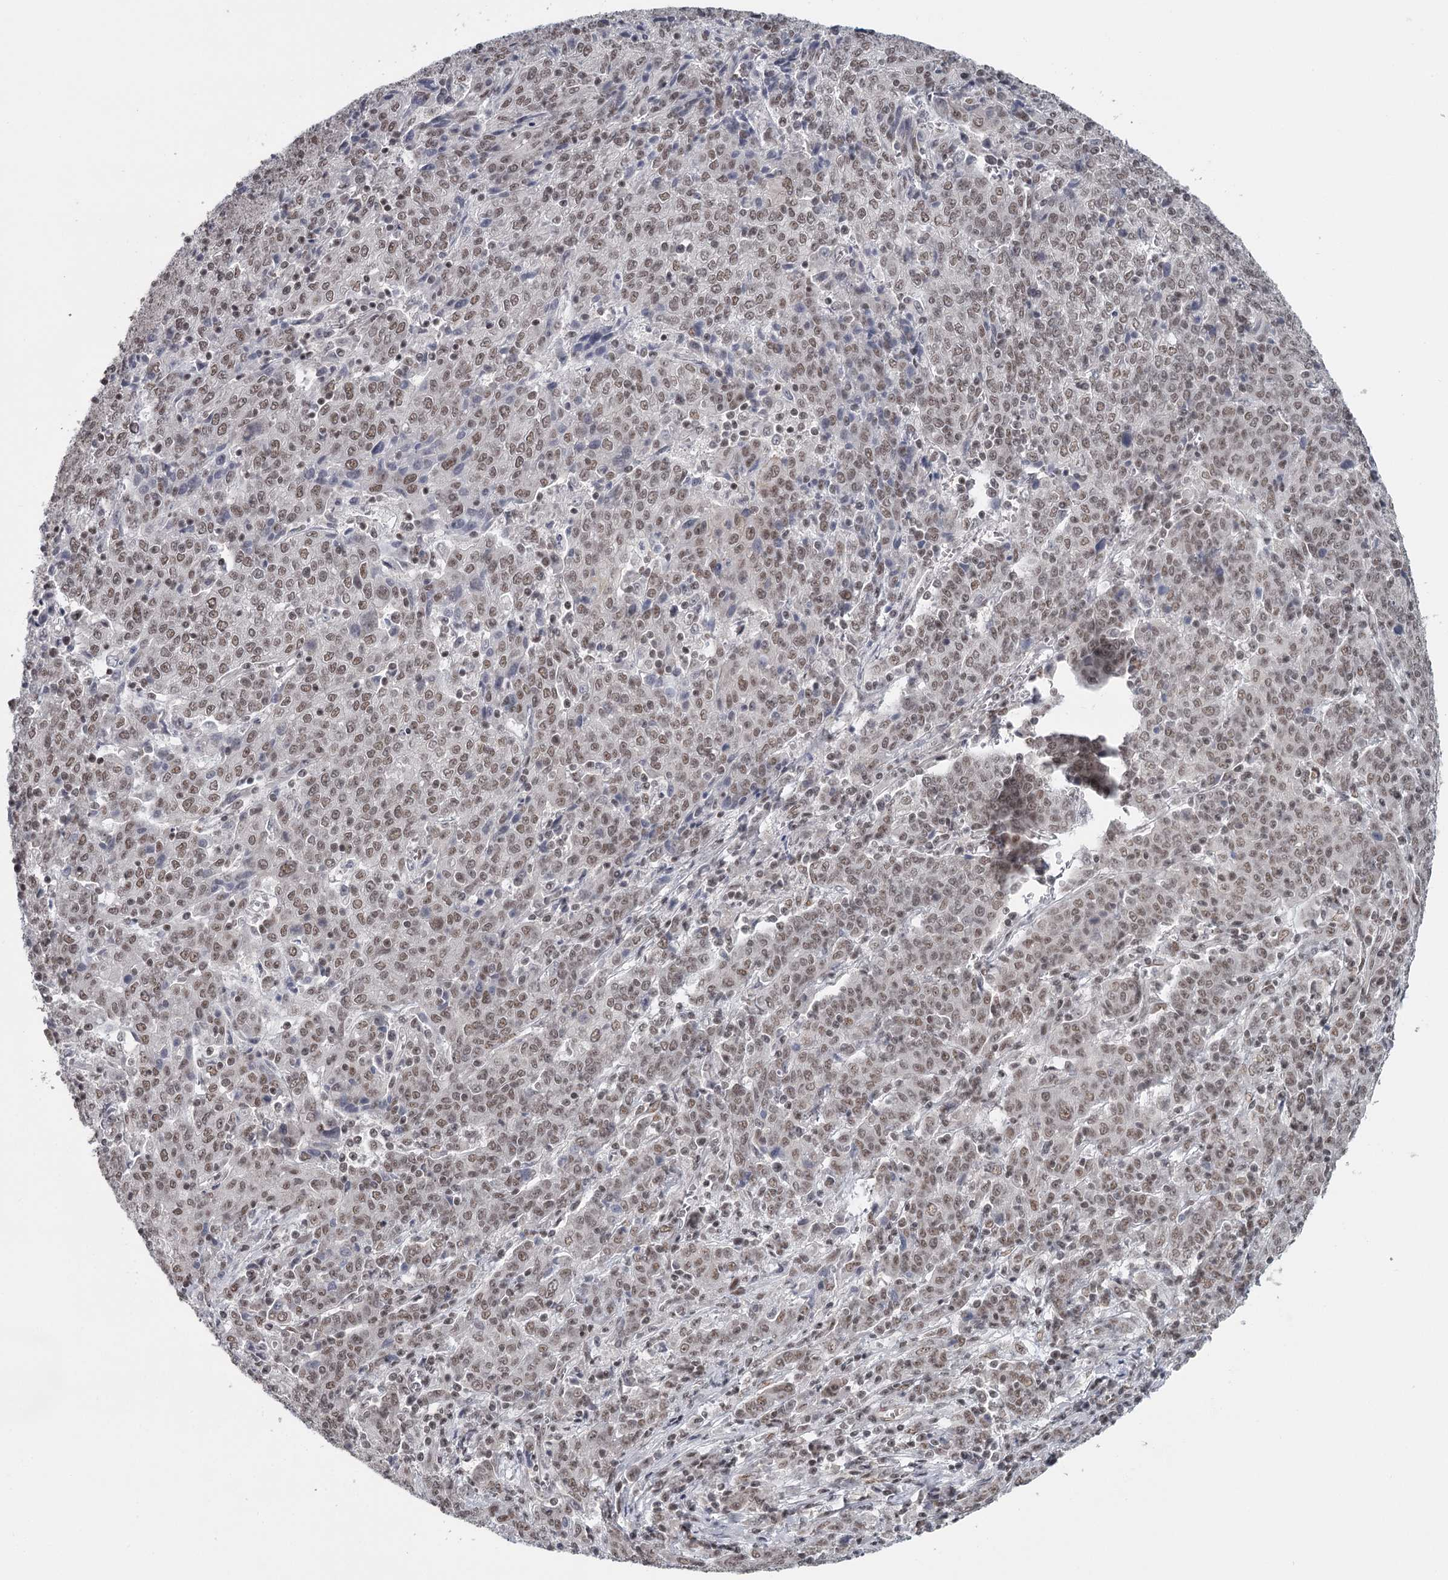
{"staining": {"intensity": "moderate", "quantity": ">75%", "location": "nuclear"}, "tissue": "cervical cancer", "cell_type": "Tumor cells", "image_type": "cancer", "snomed": [{"axis": "morphology", "description": "Squamous cell carcinoma, NOS"}, {"axis": "topography", "description": "Cervix"}], "caption": "Immunohistochemical staining of human cervical squamous cell carcinoma displays medium levels of moderate nuclear protein staining in about >75% of tumor cells. (DAB IHC with brightfield microscopy, high magnification).", "gene": "FAM13C", "patient": {"sex": "female", "age": 67}}